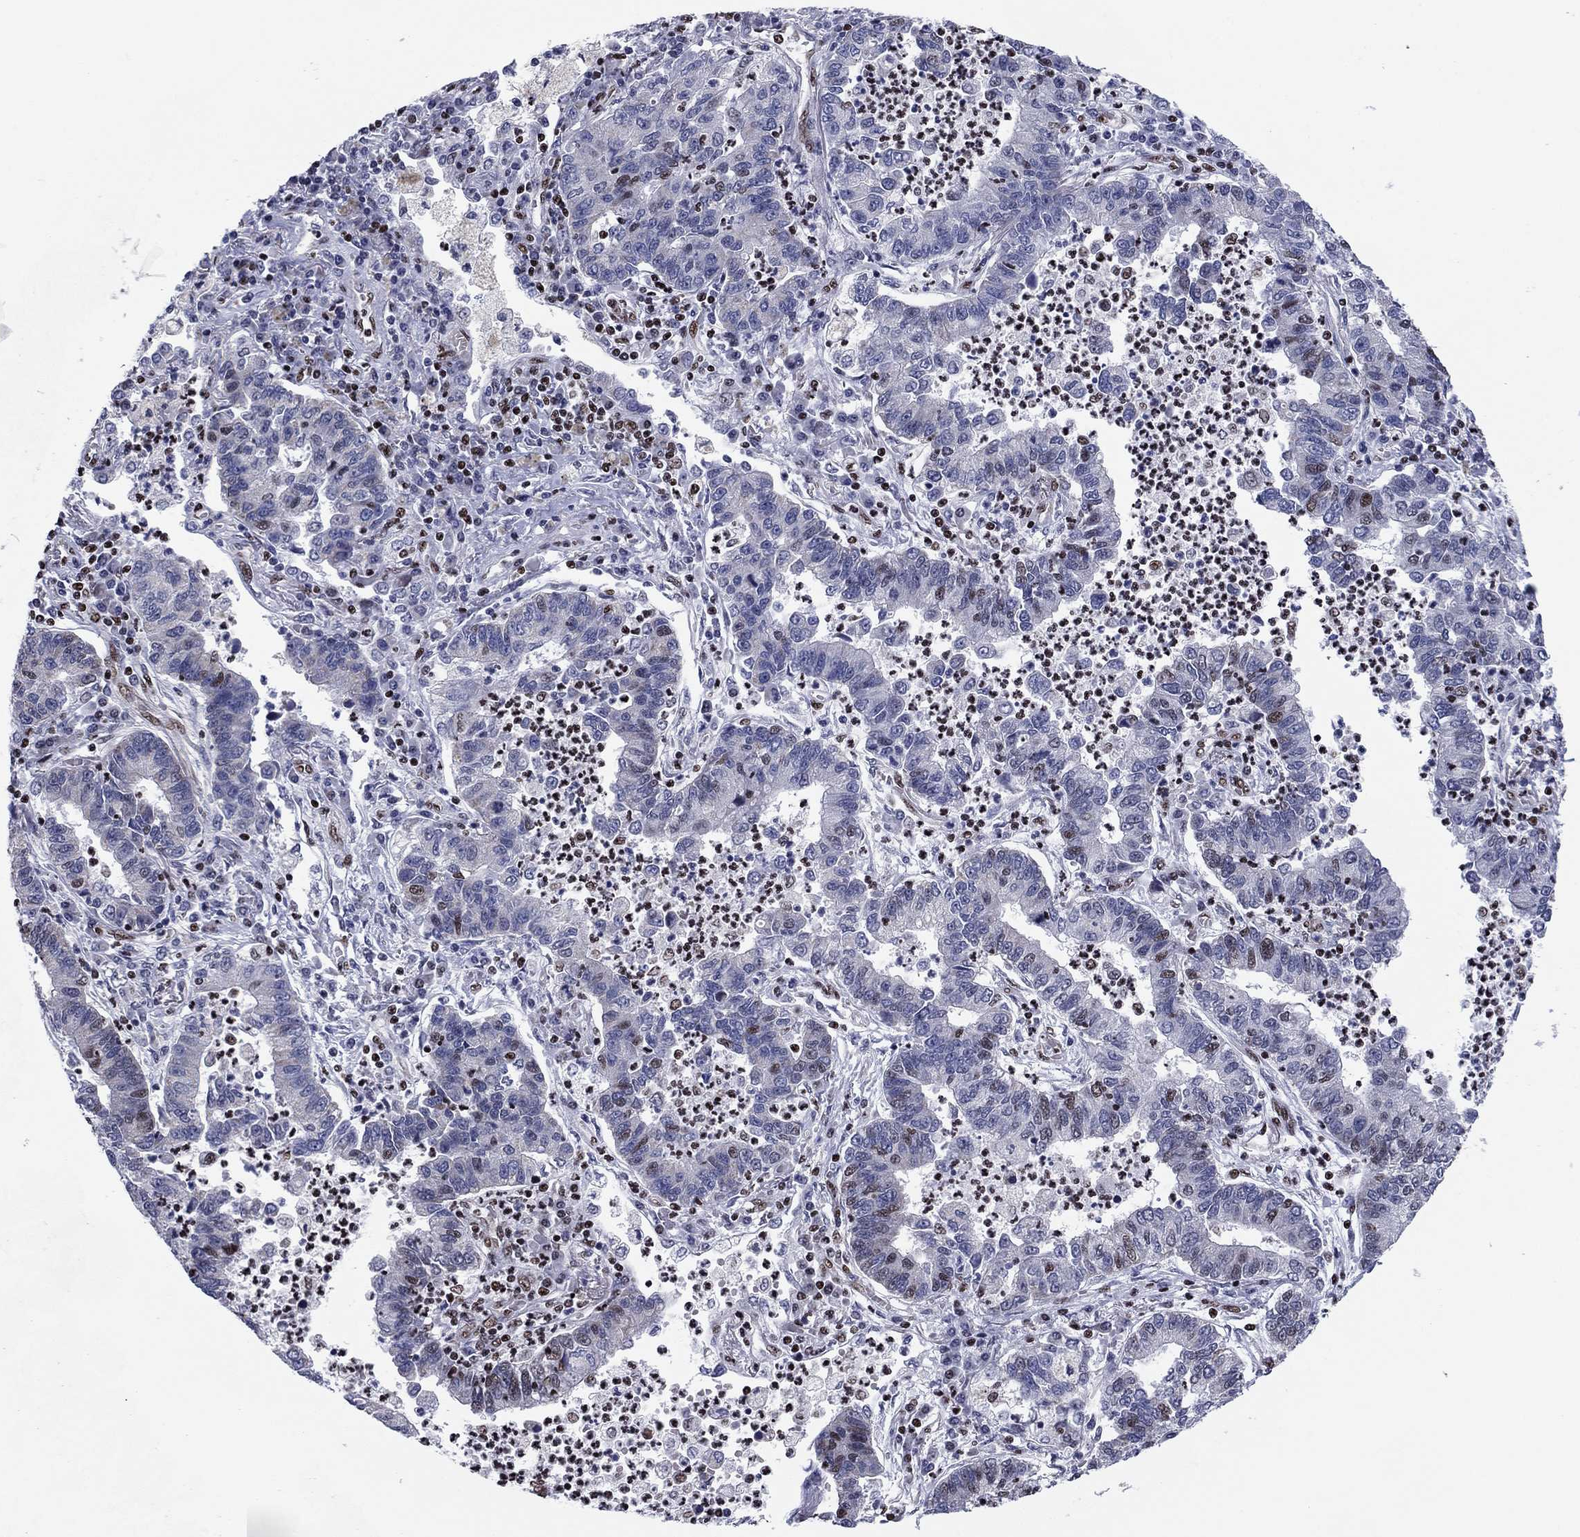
{"staining": {"intensity": "moderate", "quantity": "<25%", "location": "nuclear"}, "tissue": "lung cancer", "cell_type": "Tumor cells", "image_type": "cancer", "snomed": [{"axis": "morphology", "description": "Adenocarcinoma, NOS"}, {"axis": "topography", "description": "Lung"}], "caption": "There is low levels of moderate nuclear staining in tumor cells of lung cancer, as demonstrated by immunohistochemical staining (brown color).", "gene": "N4BP2", "patient": {"sex": "female", "age": 57}}